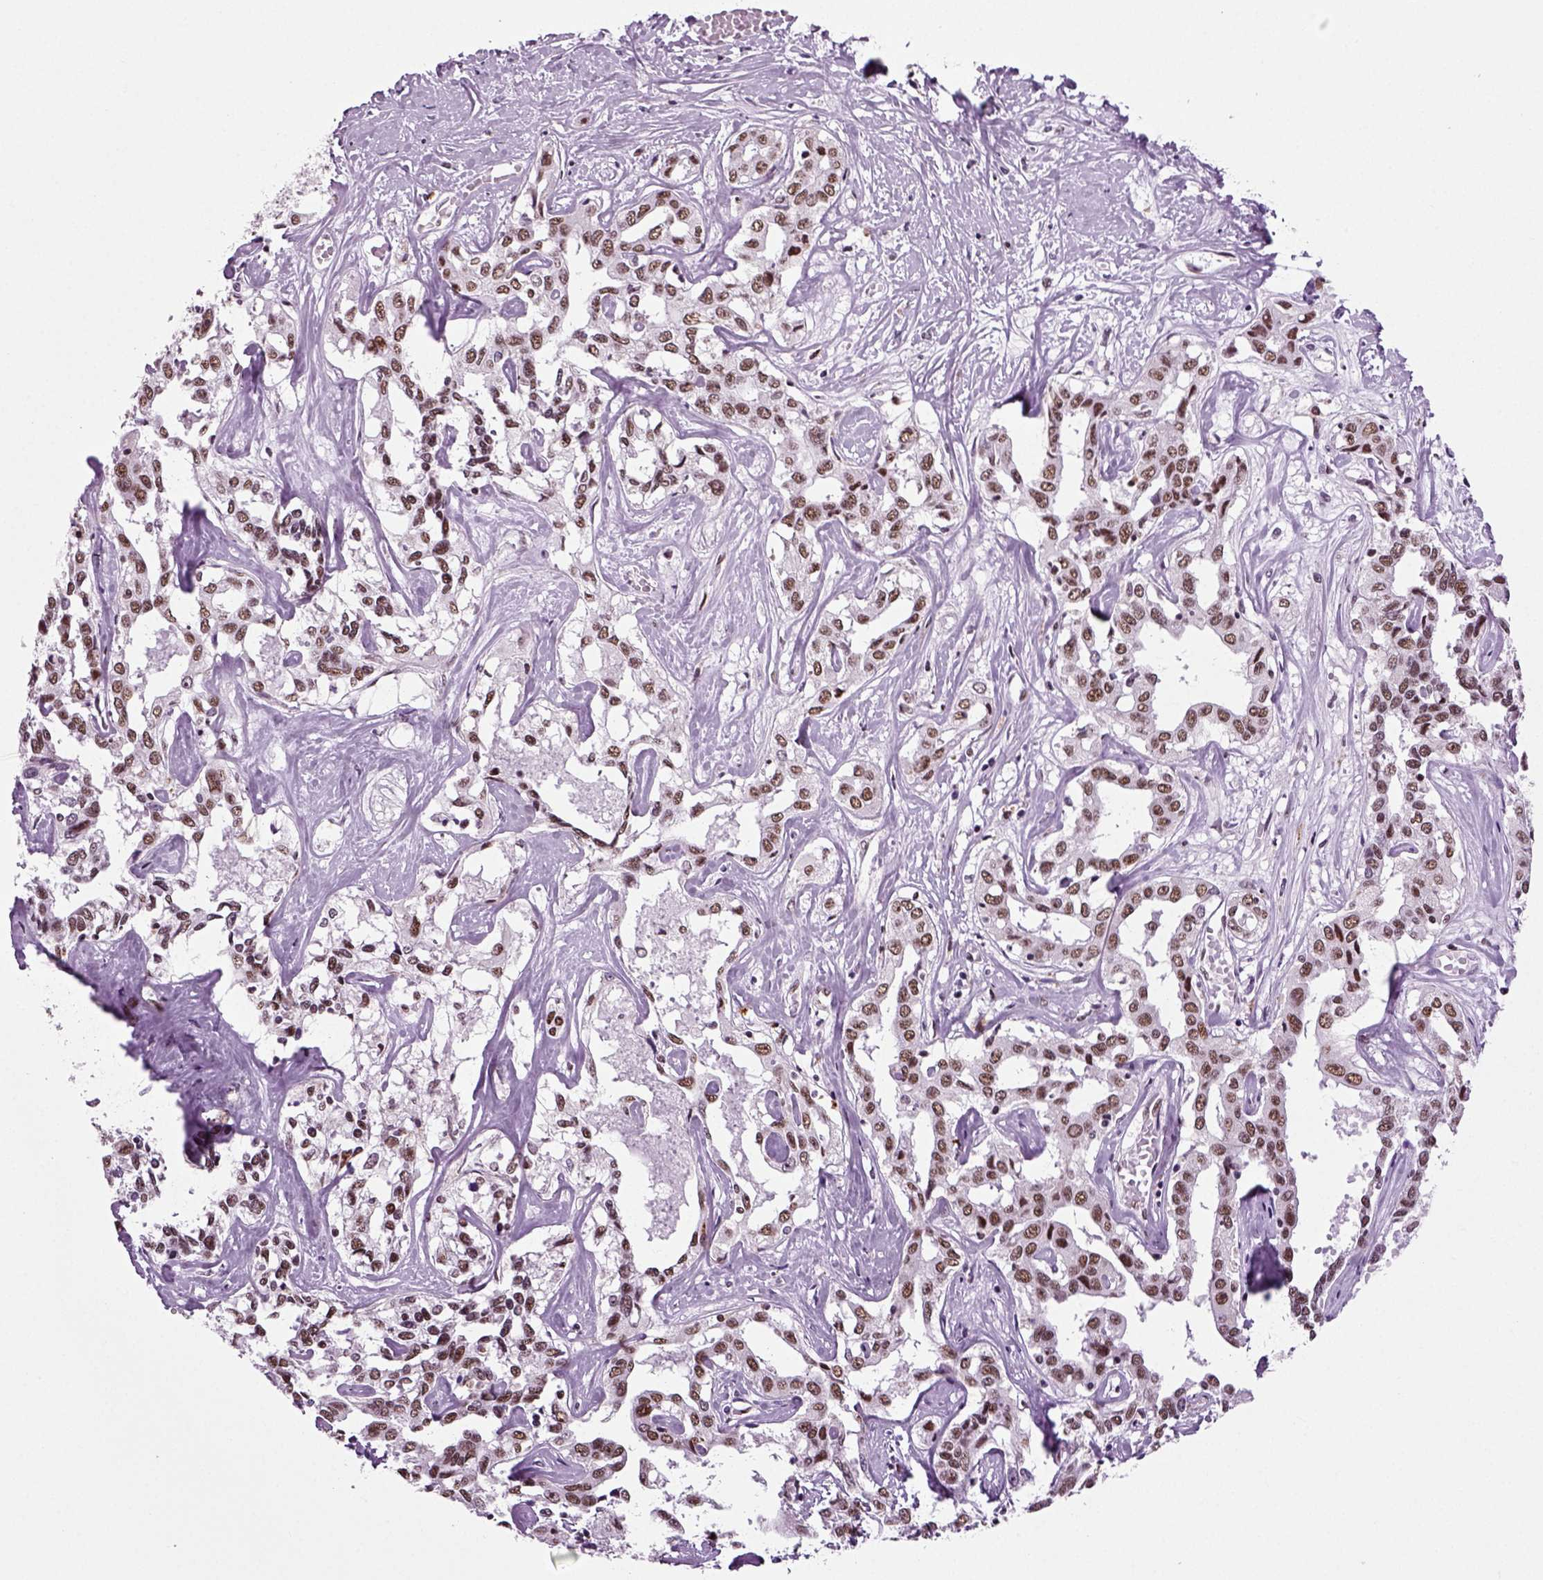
{"staining": {"intensity": "moderate", "quantity": ">75%", "location": "nuclear"}, "tissue": "liver cancer", "cell_type": "Tumor cells", "image_type": "cancer", "snomed": [{"axis": "morphology", "description": "Cholangiocarcinoma"}, {"axis": "topography", "description": "Liver"}], "caption": "This image shows liver cholangiocarcinoma stained with IHC to label a protein in brown. The nuclear of tumor cells show moderate positivity for the protein. Nuclei are counter-stained blue.", "gene": "RCOR3", "patient": {"sex": "male", "age": 59}}